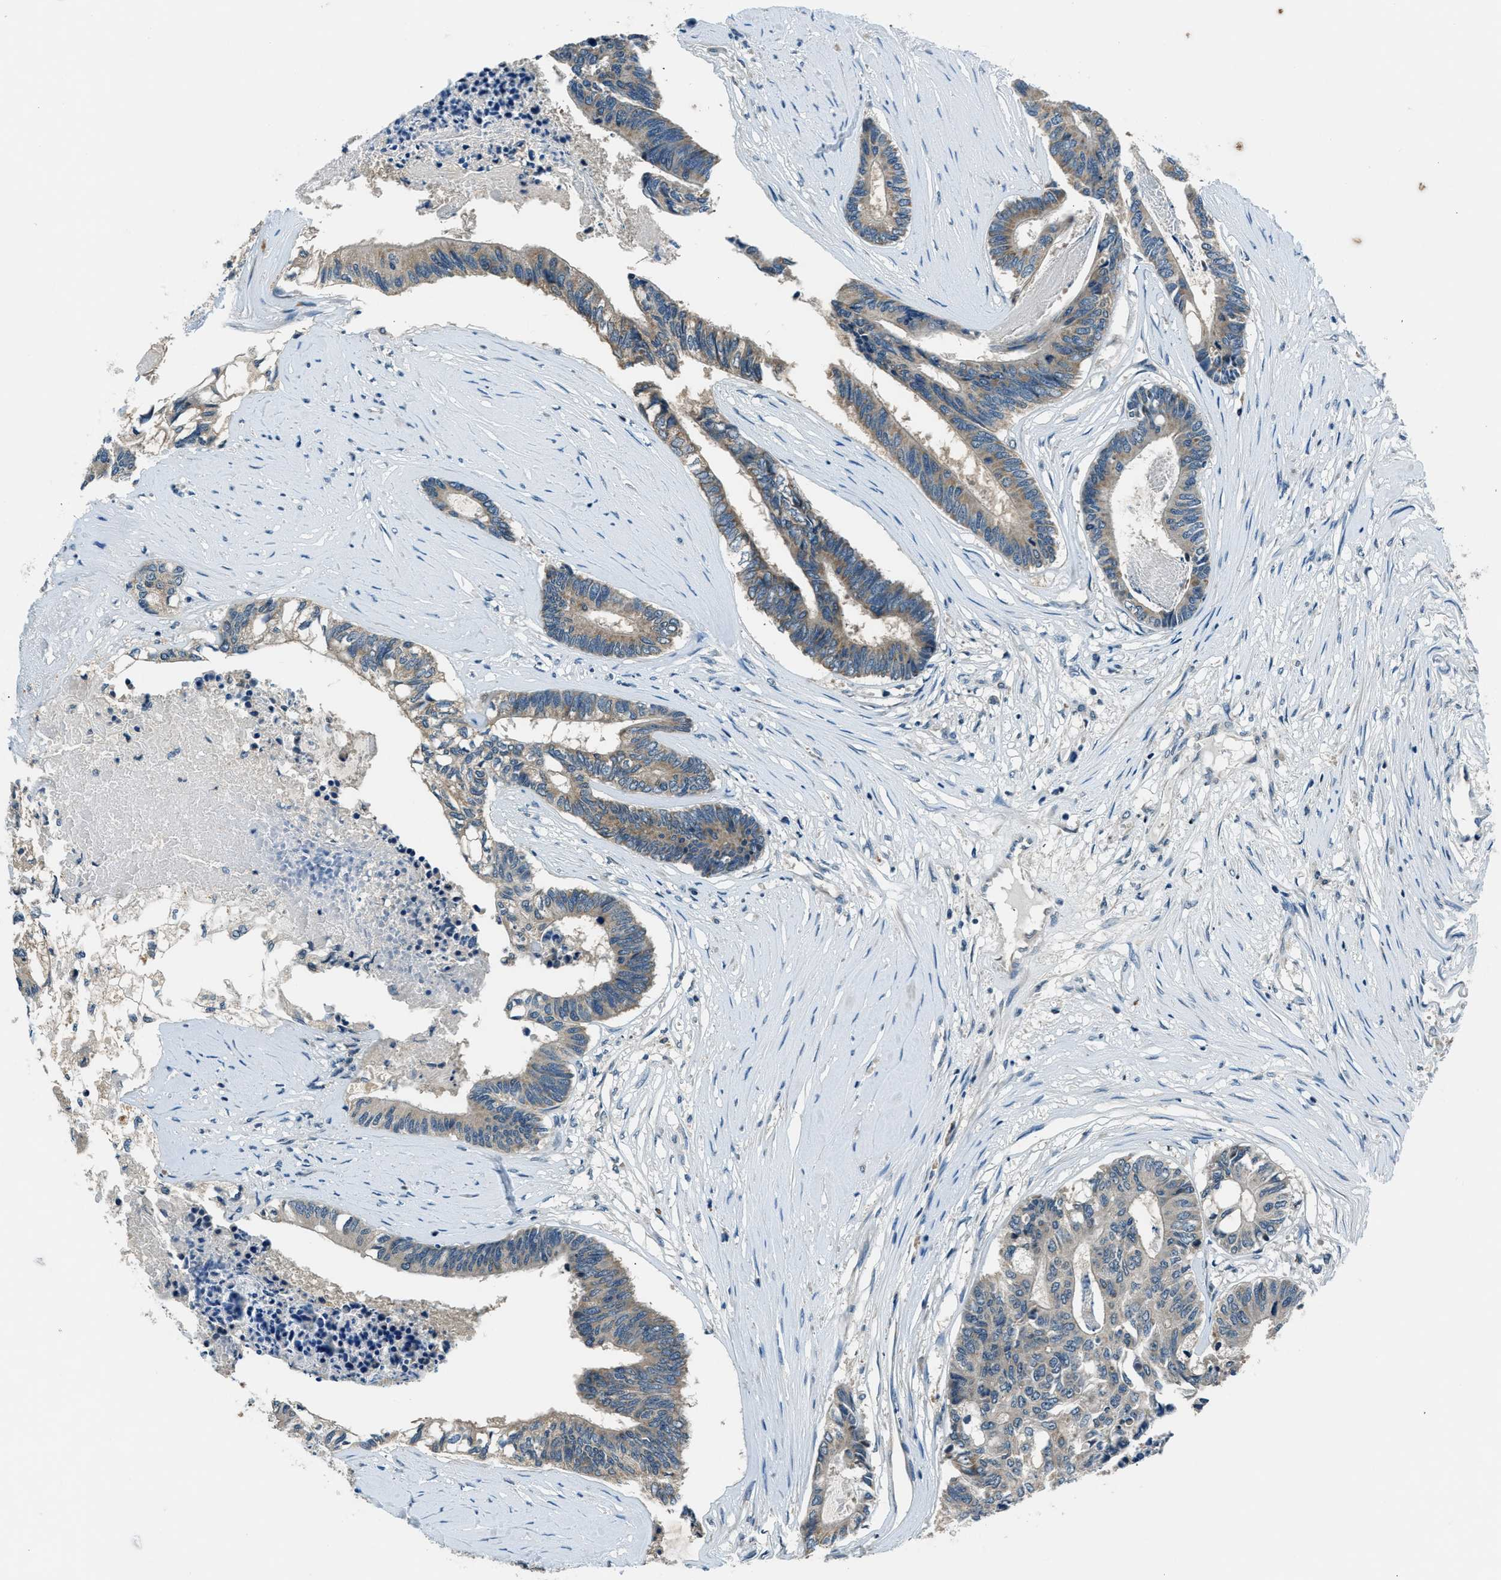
{"staining": {"intensity": "weak", "quantity": ">75%", "location": "cytoplasmic/membranous"}, "tissue": "colorectal cancer", "cell_type": "Tumor cells", "image_type": "cancer", "snomed": [{"axis": "morphology", "description": "Adenocarcinoma, NOS"}, {"axis": "topography", "description": "Rectum"}], "caption": "Weak cytoplasmic/membranous protein staining is present in approximately >75% of tumor cells in adenocarcinoma (colorectal).", "gene": "NME8", "patient": {"sex": "male", "age": 63}}